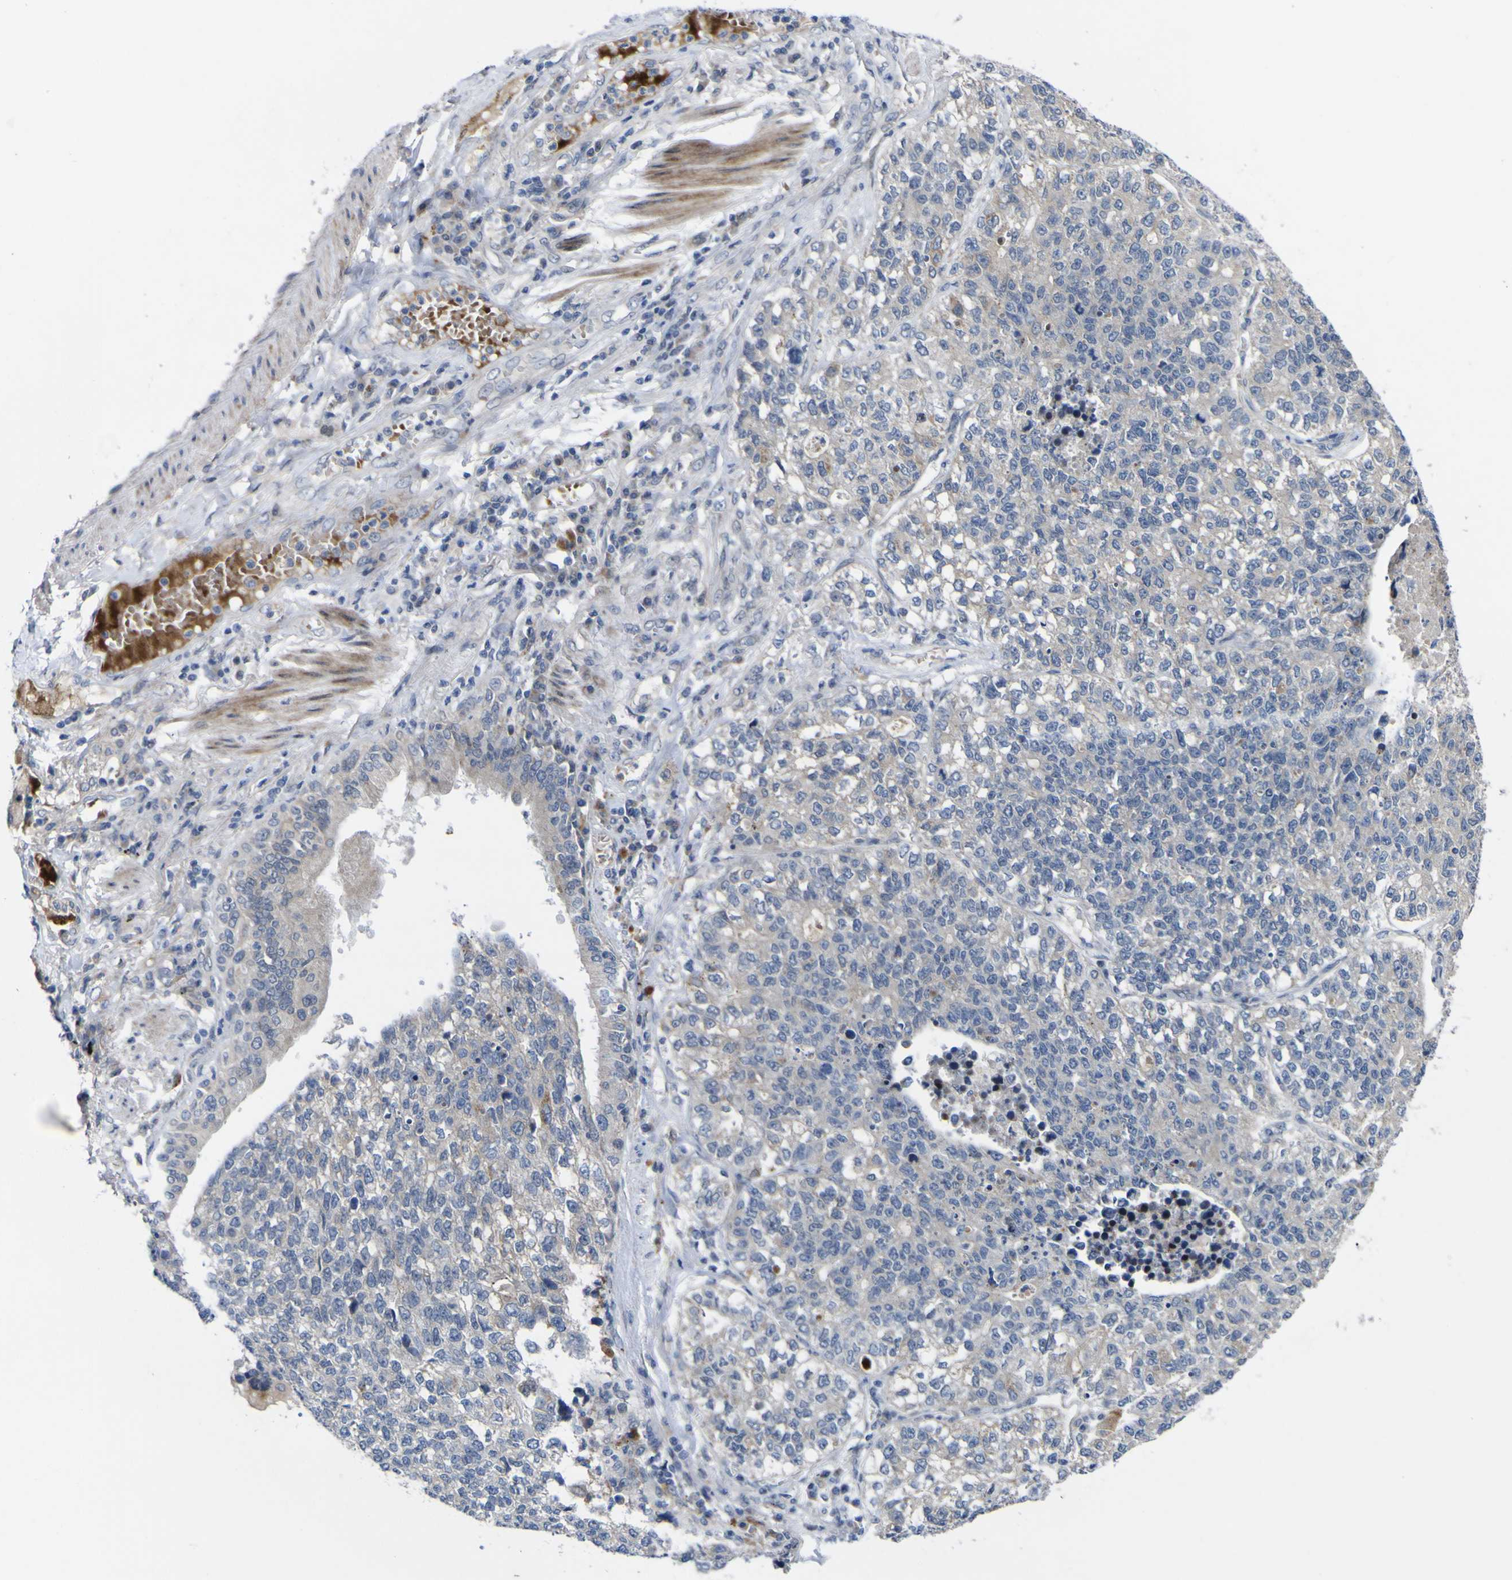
{"staining": {"intensity": "negative", "quantity": "none", "location": "none"}, "tissue": "lung cancer", "cell_type": "Tumor cells", "image_type": "cancer", "snomed": [{"axis": "morphology", "description": "Adenocarcinoma, NOS"}, {"axis": "topography", "description": "Lung"}], "caption": "A photomicrograph of human adenocarcinoma (lung) is negative for staining in tumor cells.", "gene": "NAV1", "patient": {"sex": "male", "age": 49}}